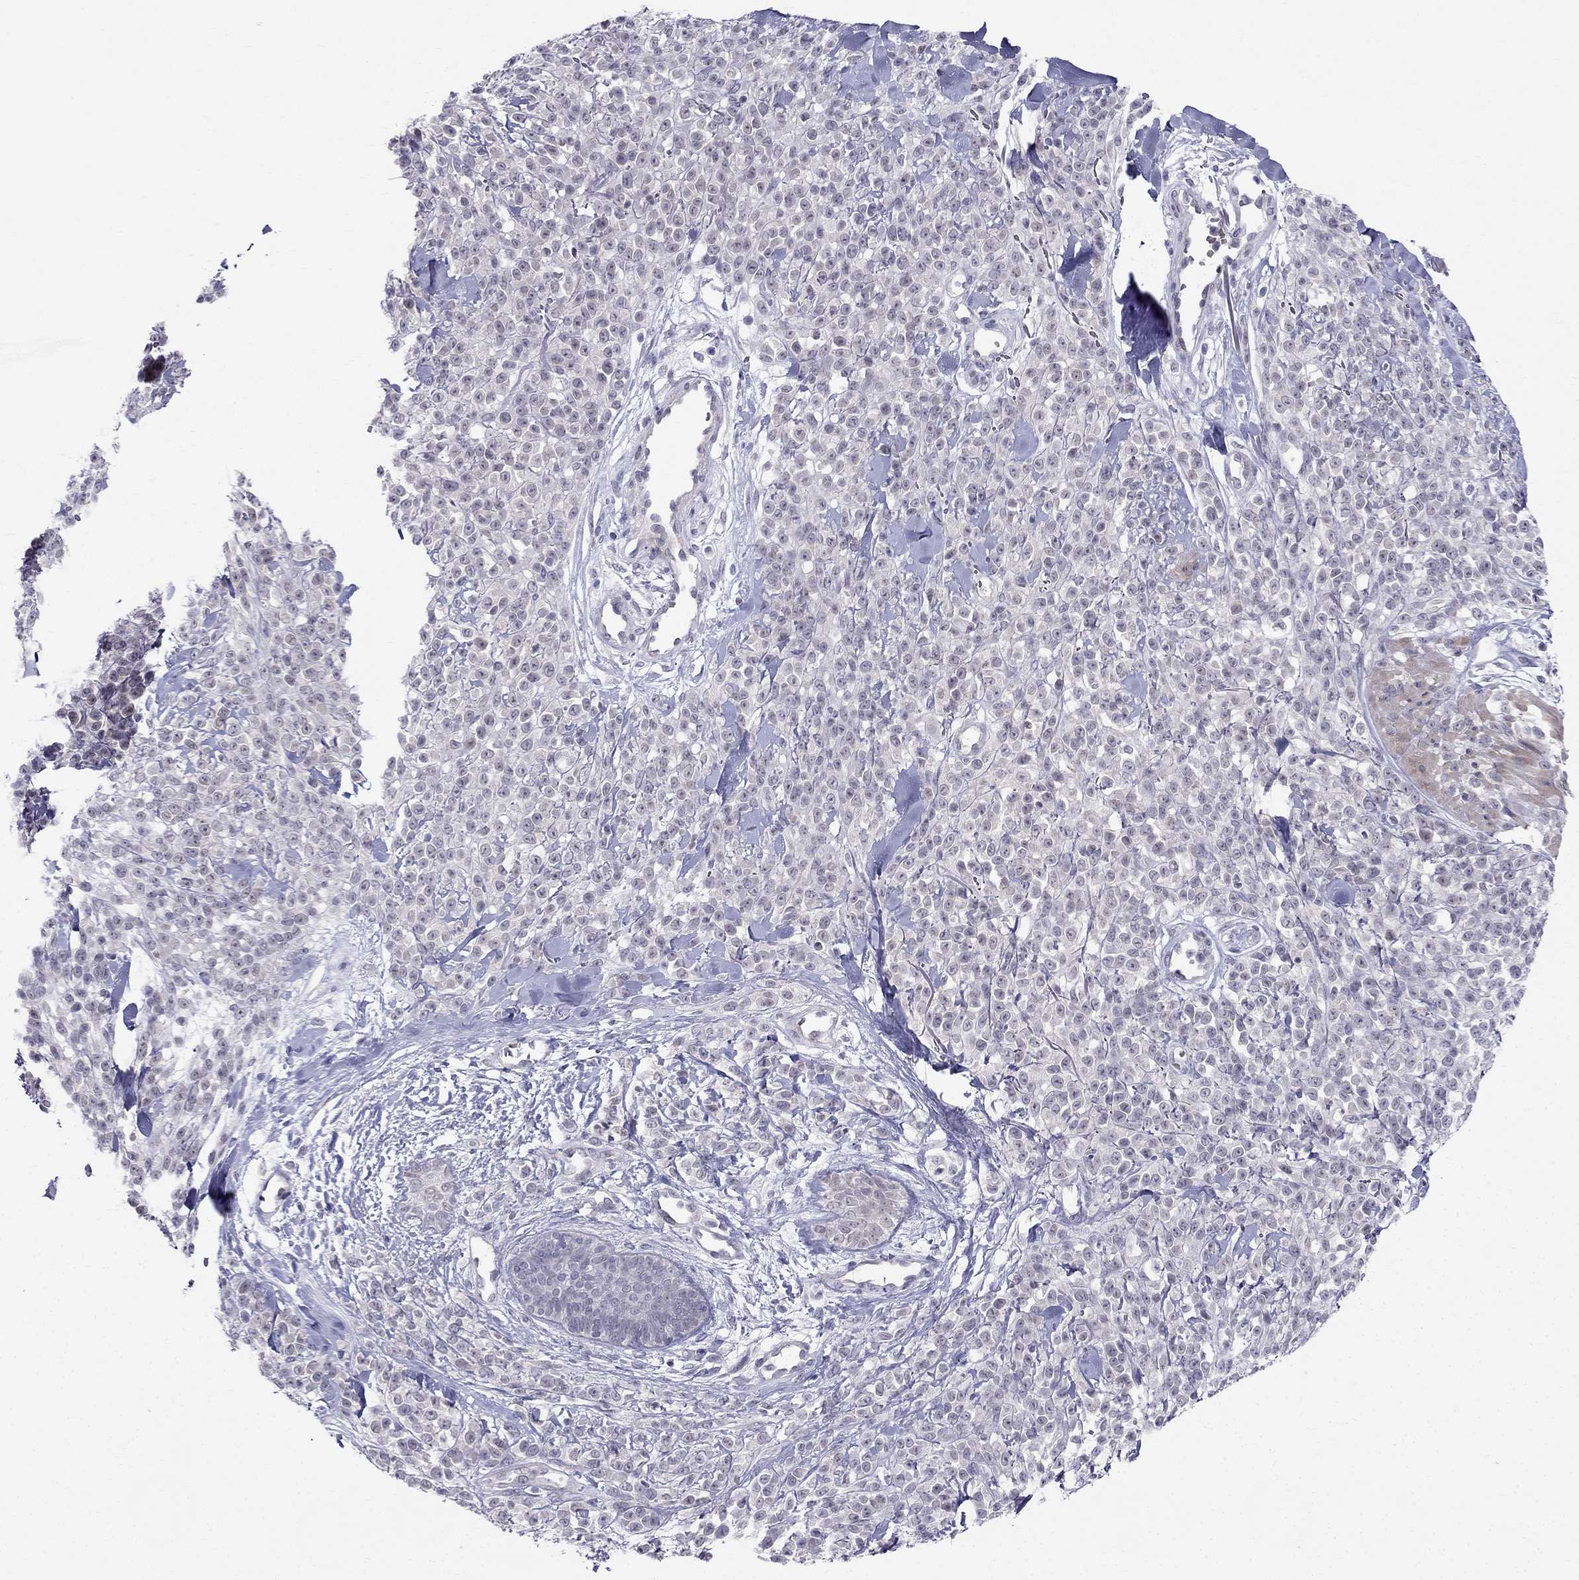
{"staining": {"intensity": "negative", "quantity": "none", "location": "none"}, "tissue": "melanoma", "cell_type": "Tumor cells", "image_type": "cancer", "snomed": [{"axis": "morphology", "description": "Malignant melanoma, NOS"}, {"axis": "topography", "description": "Skin"}, {"axis": "topography", "description": "Skin of trunk"}], "caption": "Immunohistochemistry (IHC) micrograph of human malignant melanoma stained for a protein (brown), which shows no expression in tumor cells. The staining is performed using DAB brown chromogen with nuclei counter-stained in using hematoxylin.", "gene": "BAG5", "patient": {"sex": "male", "age": 74}}